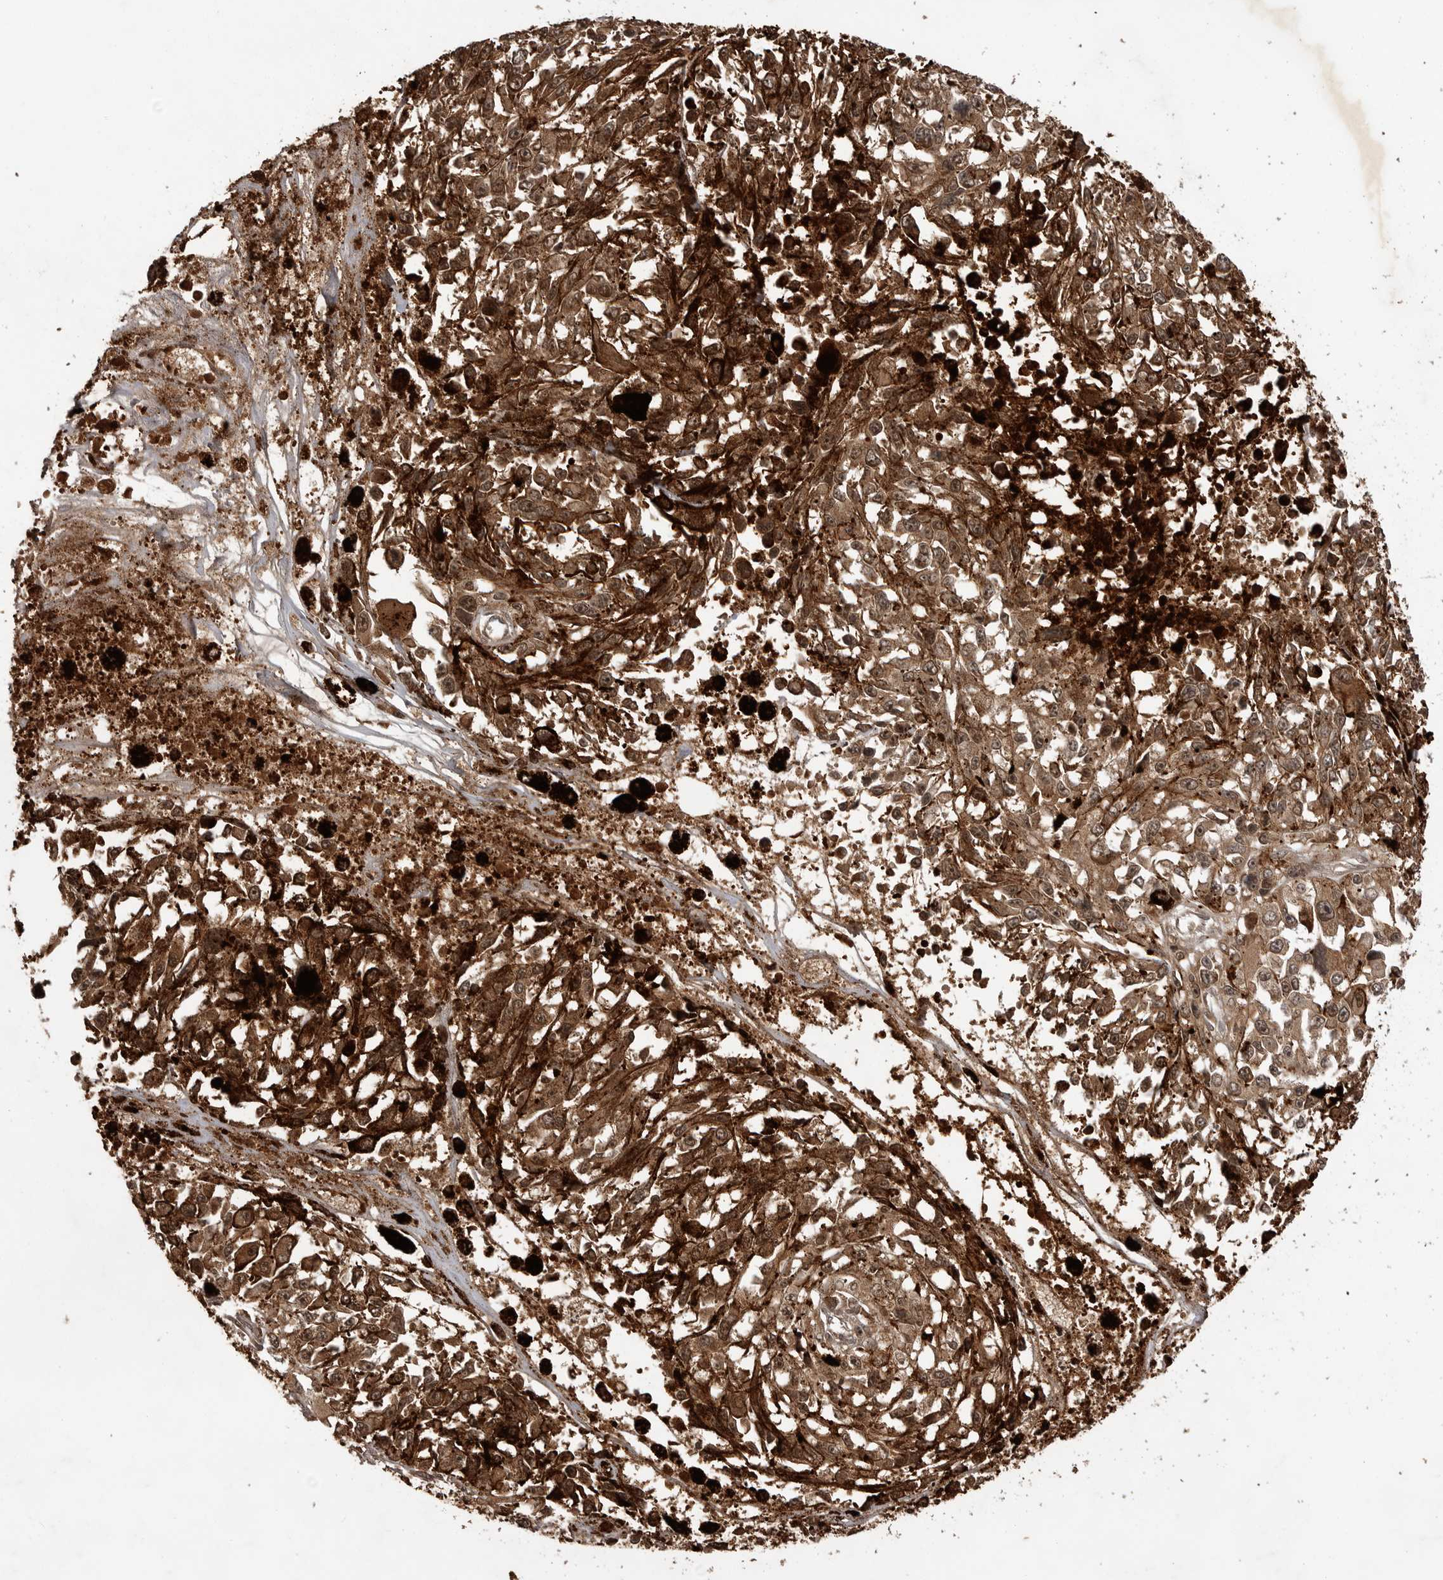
{"staining": {"intensity": "moderate", "quantity": ">75%", "location": "cytoplasmic/membranous,nuclear"}, "tissue": "melanoma", "cell_type": "Tumor cells", "image_type": "cancer", "snomed": [{"axis": "morphology", "description": "Malignant melanoma, Metastatic site"}, {"axis": "topography", "description": "Lymph node"}], "caption": "About >75% of tumor cells in malignant melanoma (metastatic site) exhibit moderate cytoplasmic/membranous and nuclear protein positivity as visualized by brown immunohistochemical staining.", "gene": "AKAP7", "patient": {"sex": "male", "age": 59}}